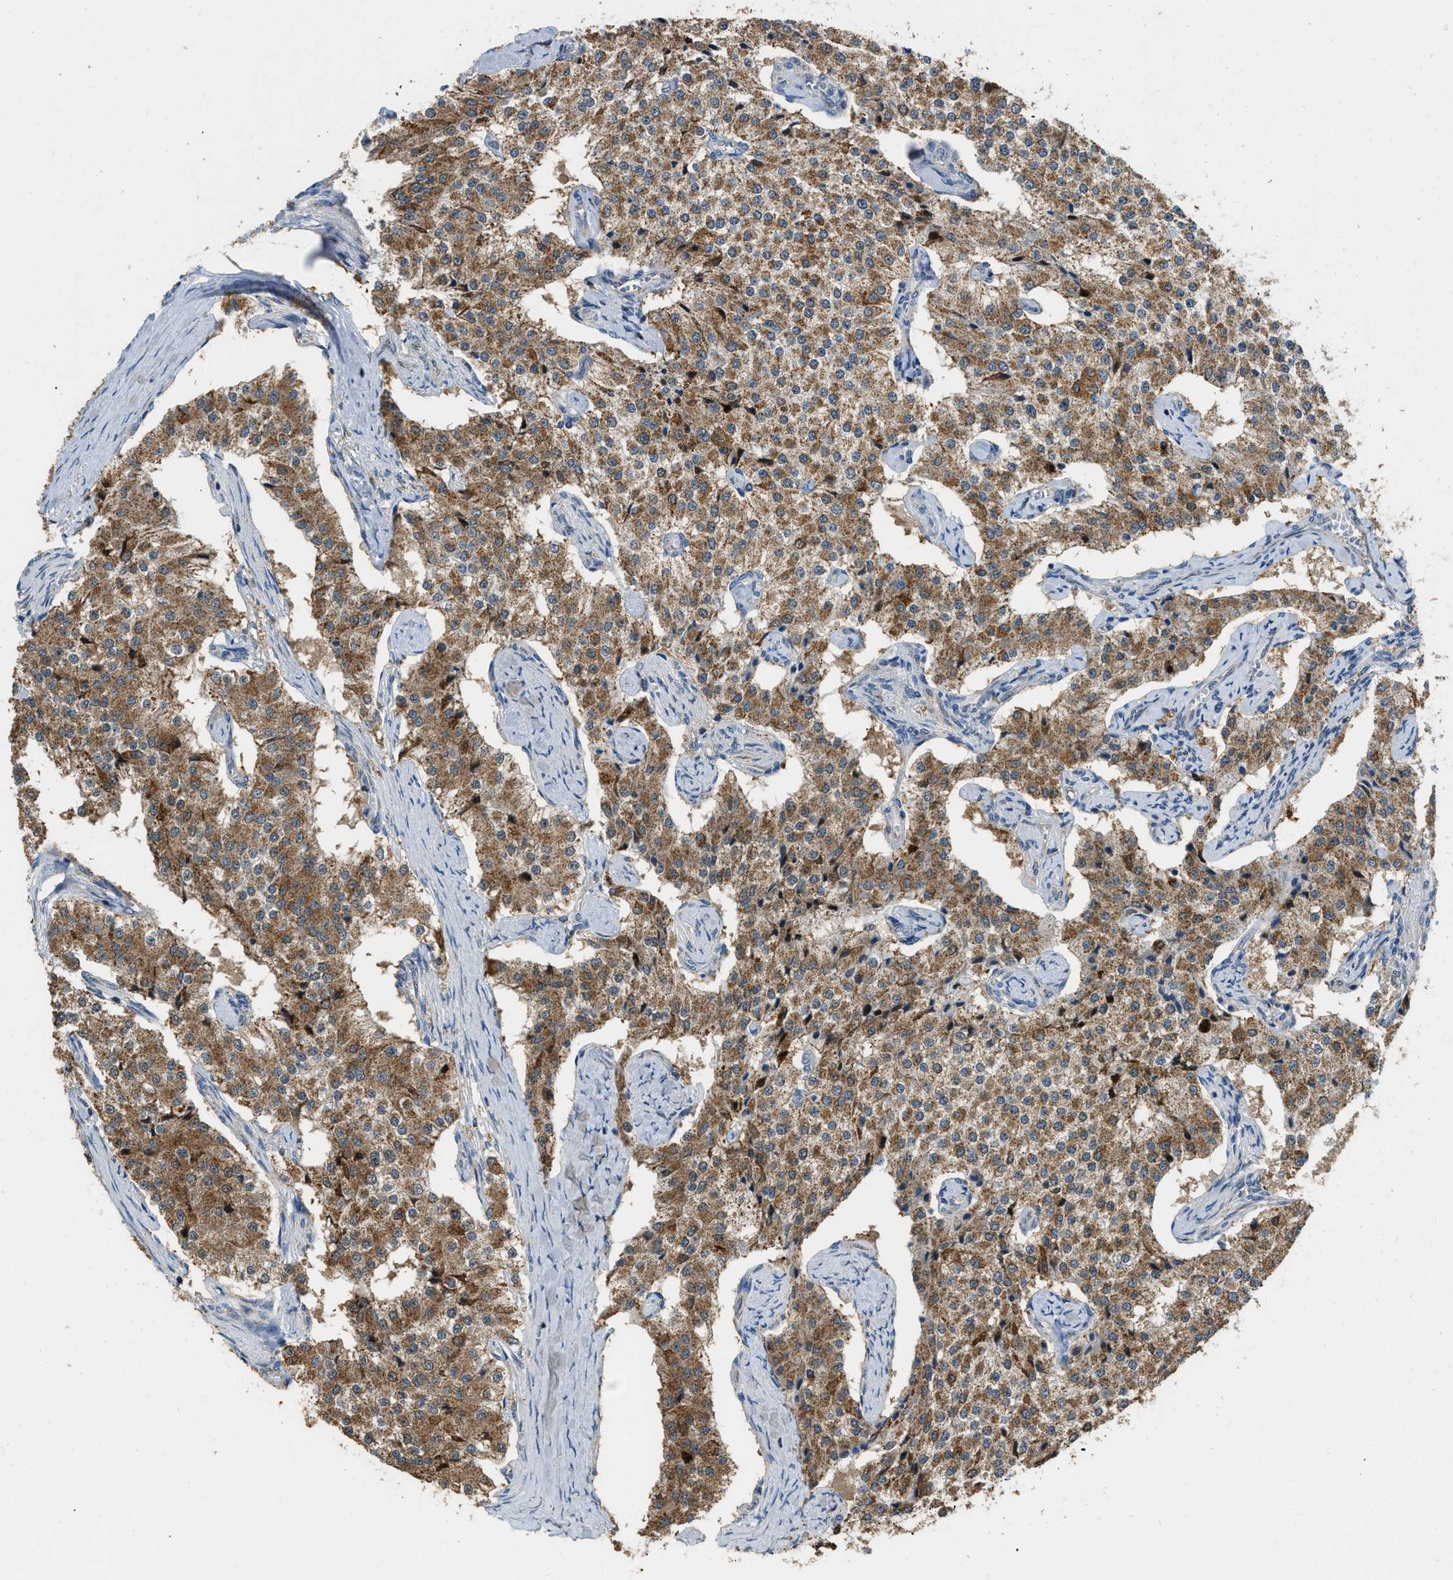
{"staining": {"intensity": "moderate", "quantity": ">75%", "location": "cytoplasmic/membranous"}, "tissue": "carcinoid", "cell_type": "Tumor cells", "image_type": "cancer", "snomed": [{"axis": "morphology", "description": "Carcinoid, malignant, NOS"}, {"axis": "topography", "description": "Colon"}], "caption": "Protein staining of carcinoid tissue shows moderate cytoplasmic/membranous positivity in about >75% of tumor cells. The protein is shown in brown color, while the nuclei are stained blue.", "gene": "ETFB", "patient": {"sex": "female", "age": 52}}